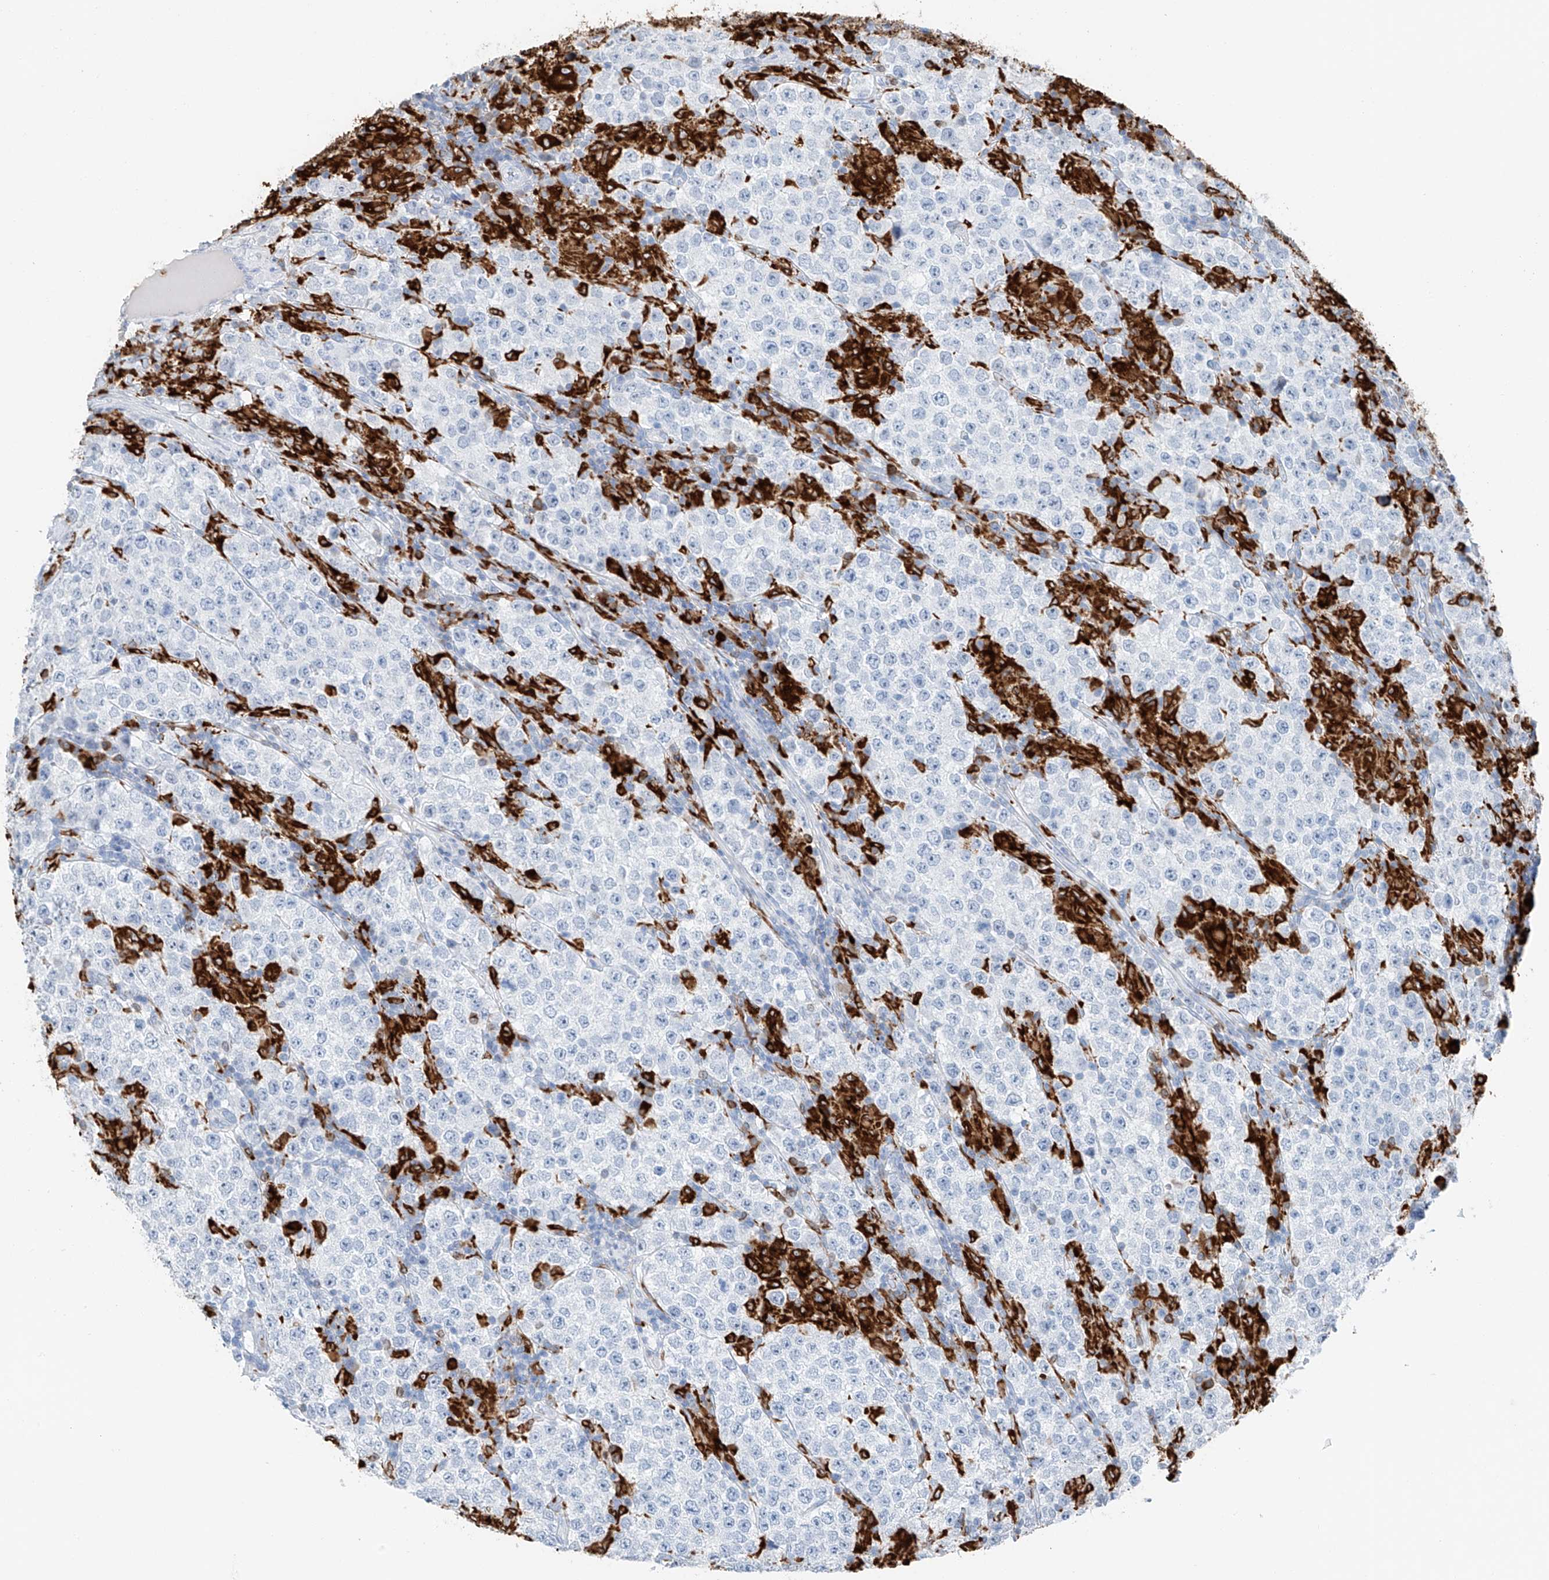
{"staining": {"intensity": "negative", "quantity": "none", "location": "none"}, "tissue": "testis cancer", "cell_type": "Tumor cells", "image_type": "cancer", "snomed": [{"axis": "morphology", "description": "Normal tissue, NOS"}, {"axis": "morphology", "description": "Urothelial carcinoma, High grade"}, {"axis": "morphology", "description": "Seminoma, NOS"}, {"axis": "morphology", "description": "Carcinoma, Embryonal, NOS"}, {"axis": "topography", "description": "Urinary bladder"}, {"axis": "topography", "description": "Testis"}], "caption": "Immunohistochemistry of human testis seminoma shows no staining in tumor cells. (DAB IHC, high magnification).", "gene": "TBXAS1", "patient": {"sex": "male", "age": 41}}